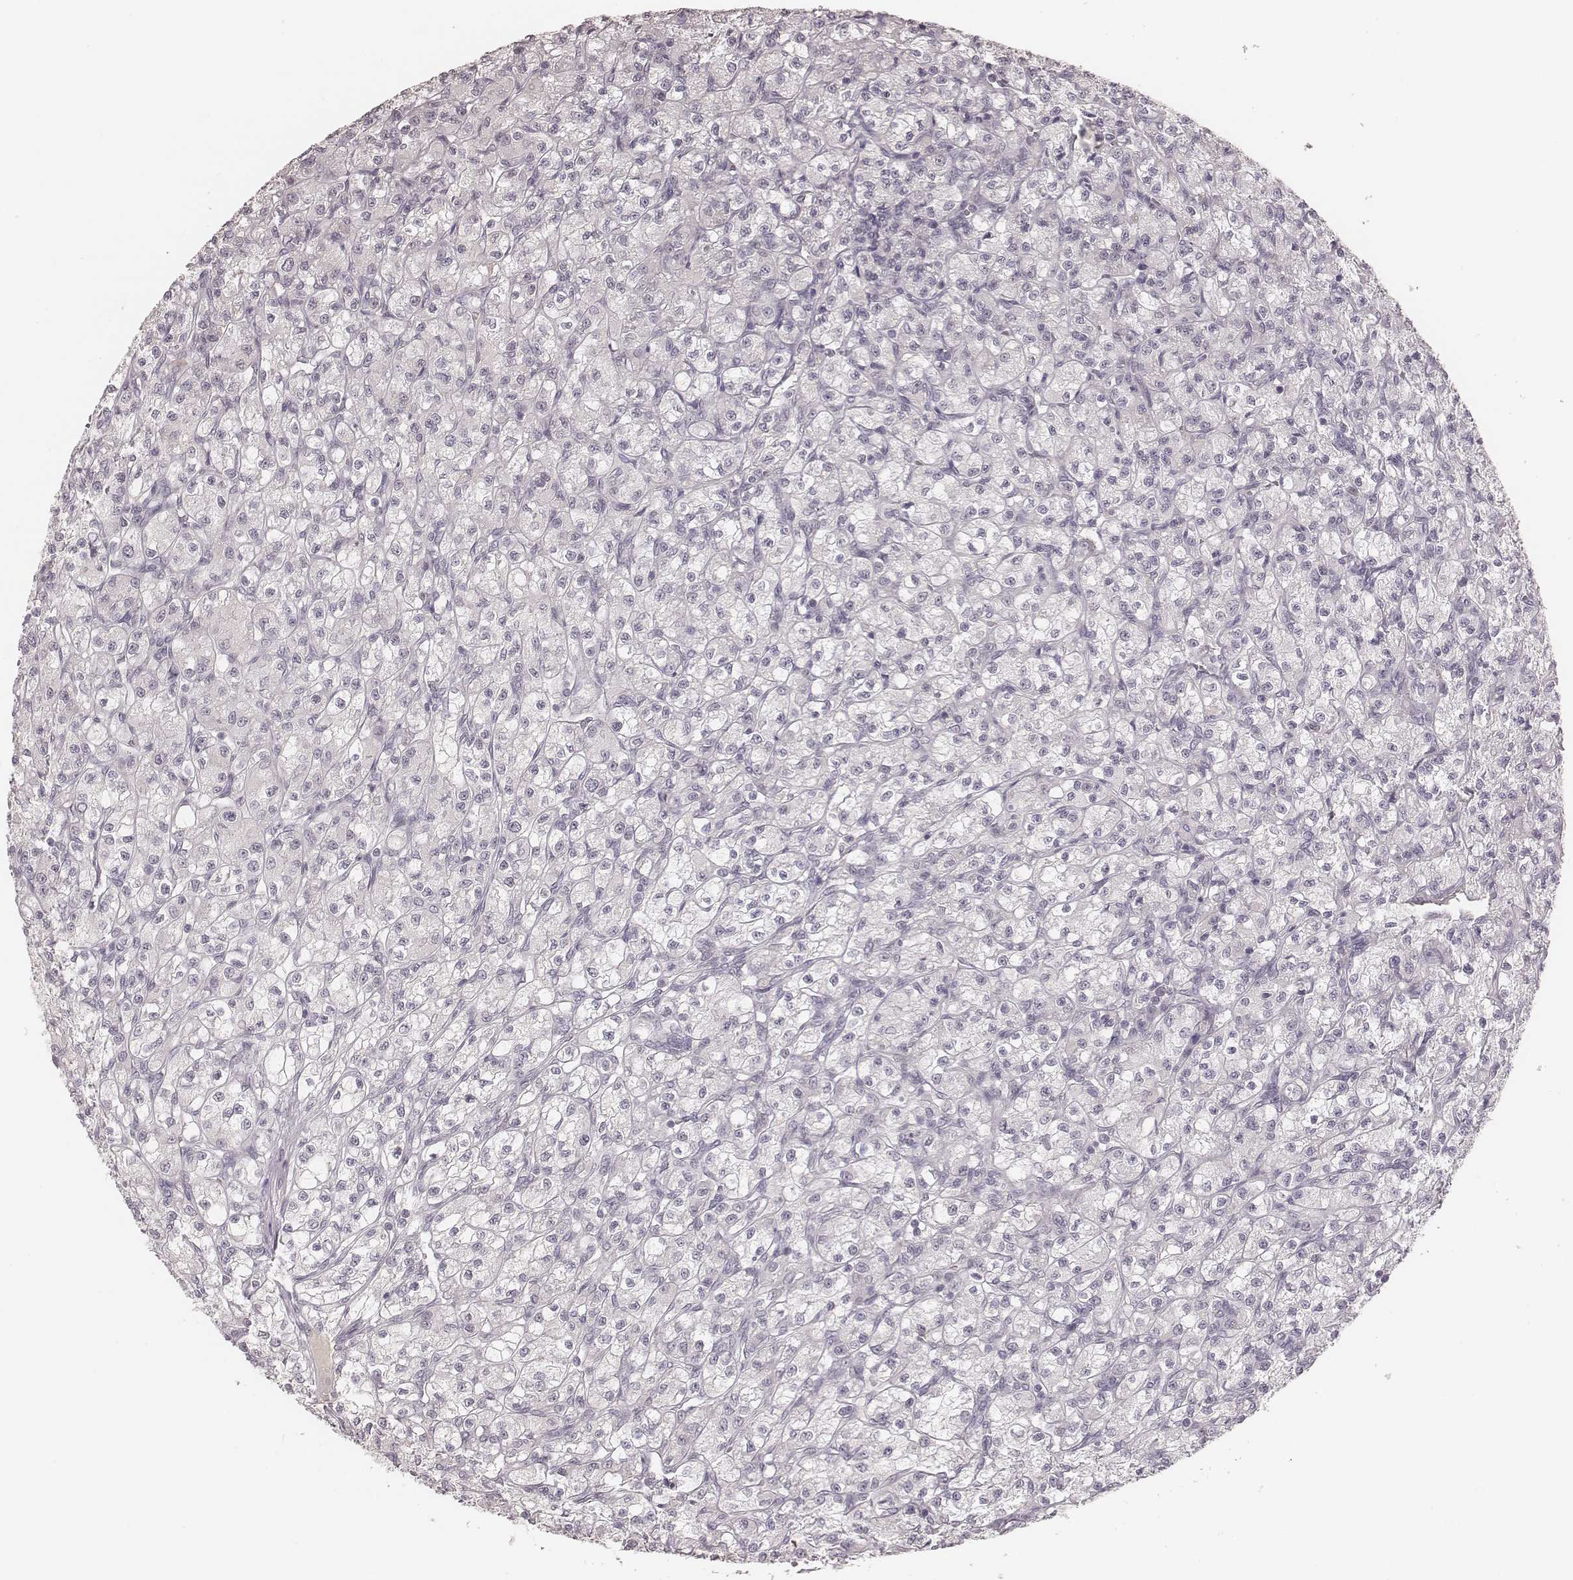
{"staining": {"intensity": "negative", "quantity": "none", "location": "none"}, "tissue": "renal cancer", "cell_type": "Tumor cells", "image_type": "cancer", "snomed": [{"axis": "morphology", "description": "Adenocarcinoma, NOS"}, {"axis": "topography", "description": "Kidney"}], "caption": "This is an immunohistochemistry image of human renal cancer (adenocarcinoma). There is no staining in tumor cells.", "gene": "MSX1", "patient": {"sex": "female", "age": 70}}